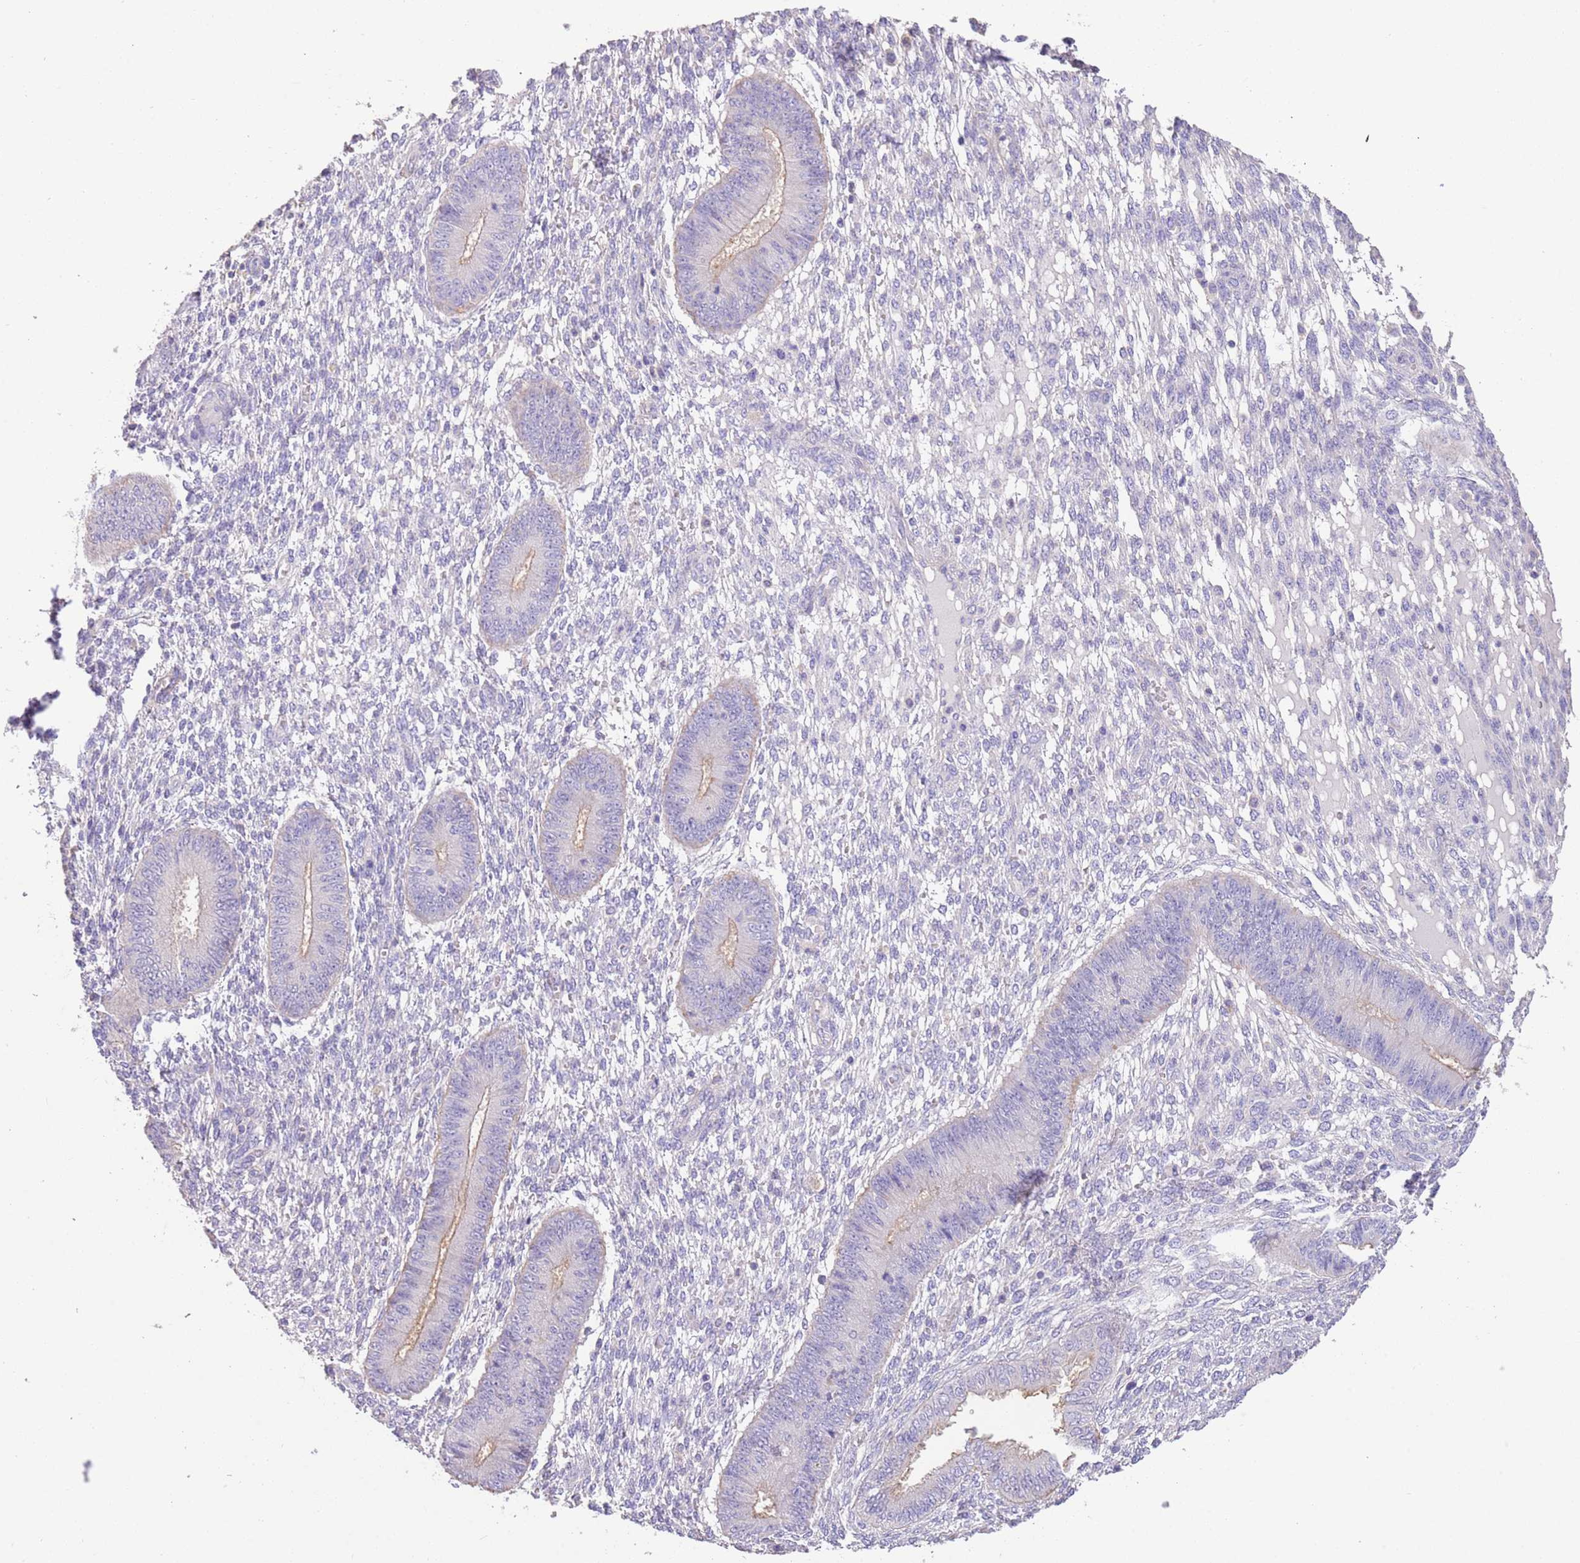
{"staining": {"intensity": "negative", "quantity": "none", "location": "none"}, "tissue": "endometrium", "cell_type": "Cells in endometrial stroma", "image_type": "normal", "snomed": [{"axis": "morphology", "description": "Normal tissue, NOS"}, {"axis": "topography", "description": "Endometrium"}], "caption": "Immunohistochemistry photomicrograph of benign endometrium: endometrium stained with DAB reveals no significant protein positivity in cells in endometrial stroma. Nuclei are stained in blue.", "gene": "SFTPA1", "patient": {"sex": "female", "age": 49}}